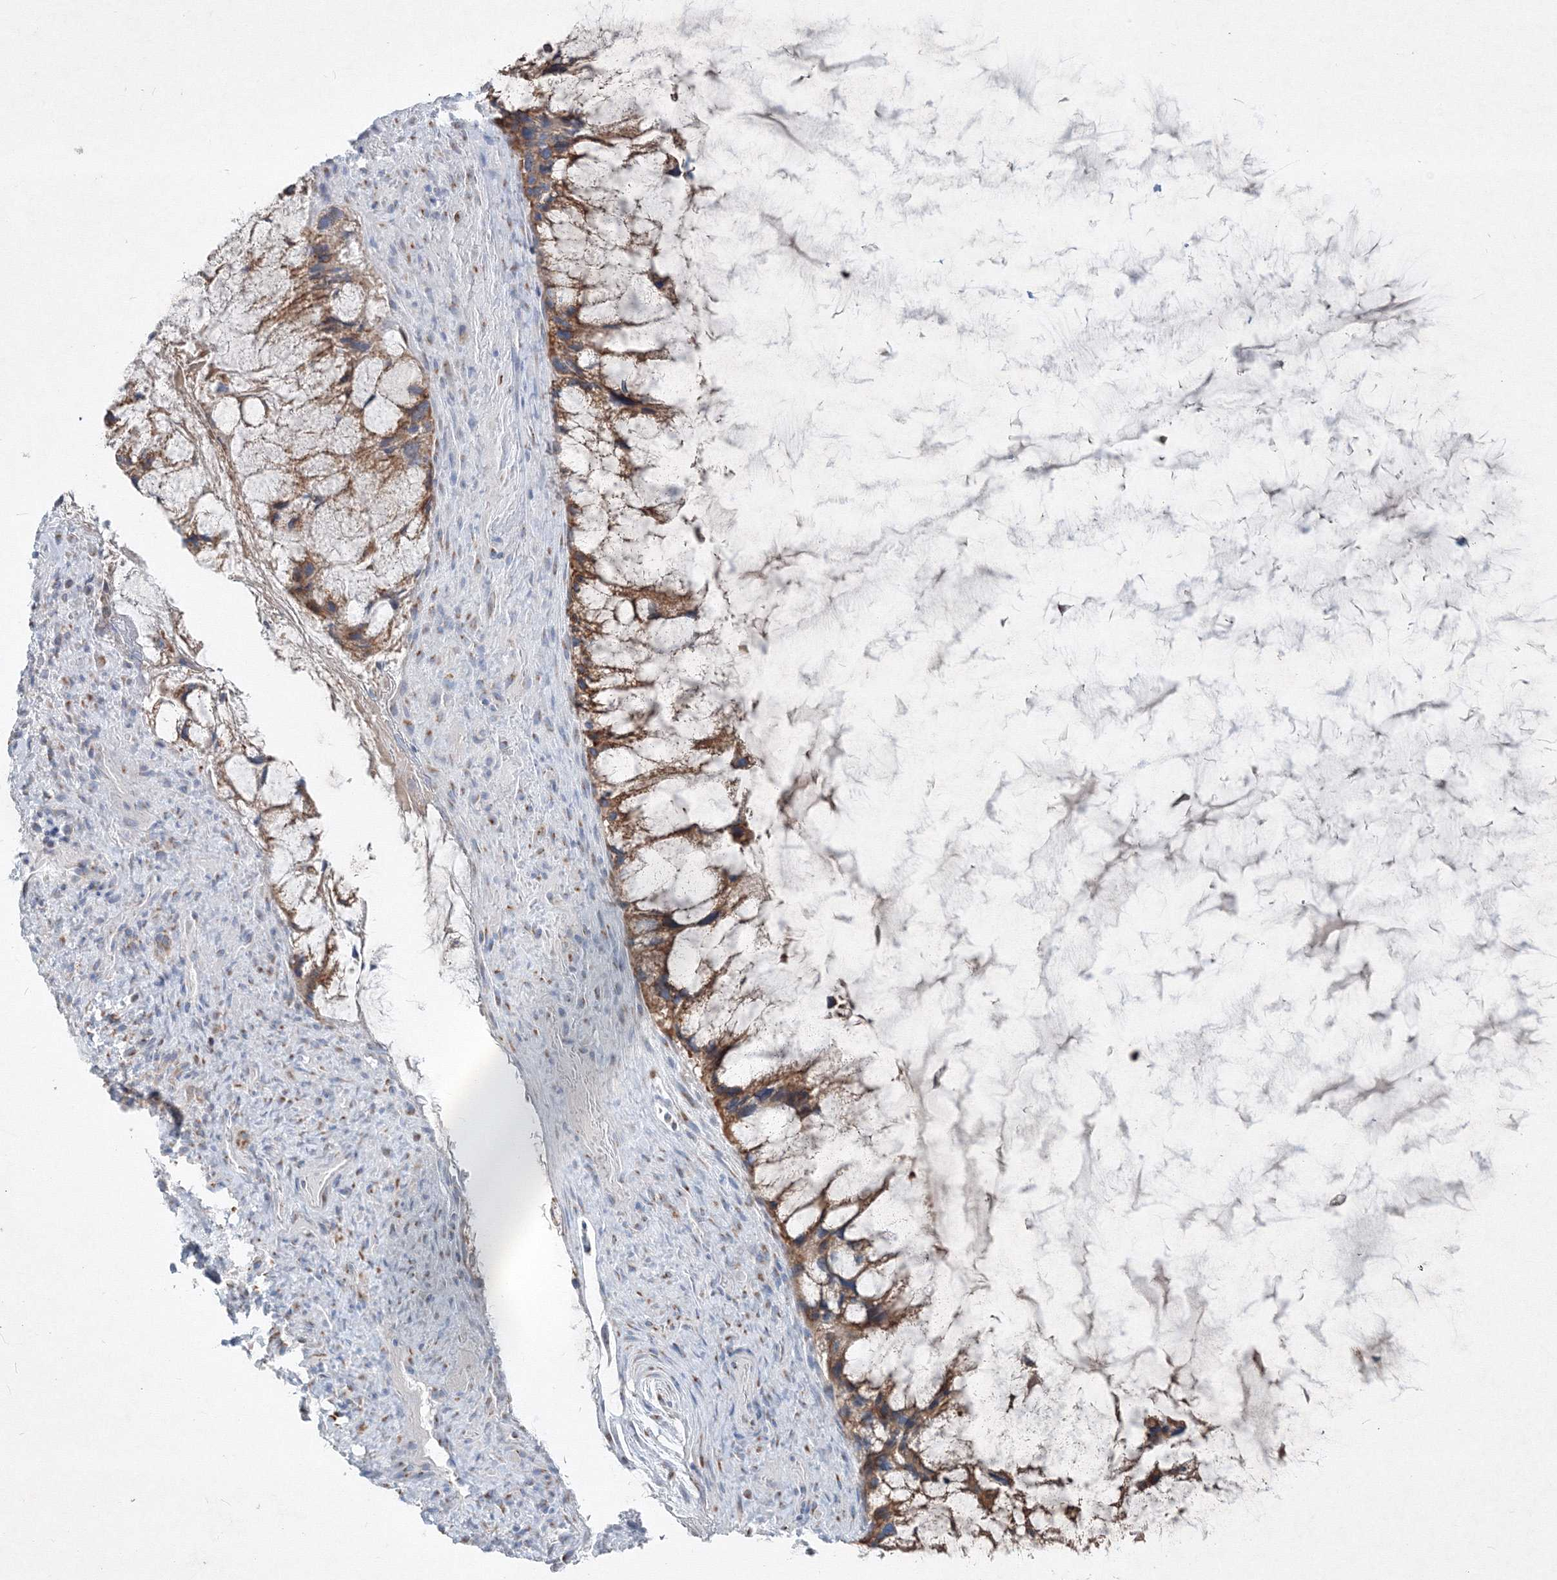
{"staining": {"intensity": "moderate", "quantity": ">75%", "location": "cytoplasmic/membranous"}, "tissue": "ovarian cancer", "cell_type": "Tumor cells", "image_type": "cancer", "snomed": [{"axis": "morphology", "description": "Cystadenocarcinoma, mucinous, NOS"}, {"axis": "topography", "description": "Ovary"}], "caption": "Ovarian cancer (mucinous cystadenocarcinoma) stained with IHC reveals moderate cytoplasmic/membranous positivity in about >75% of tumor cells. (Stains: DAB (3,3'-diaminobenzidine) in brown, nuclei in blue, Microscopy: brightfield microscopy at high magnification).", "gene": "IFNAR1", "patient": {"sex": "female", "age": 37}}